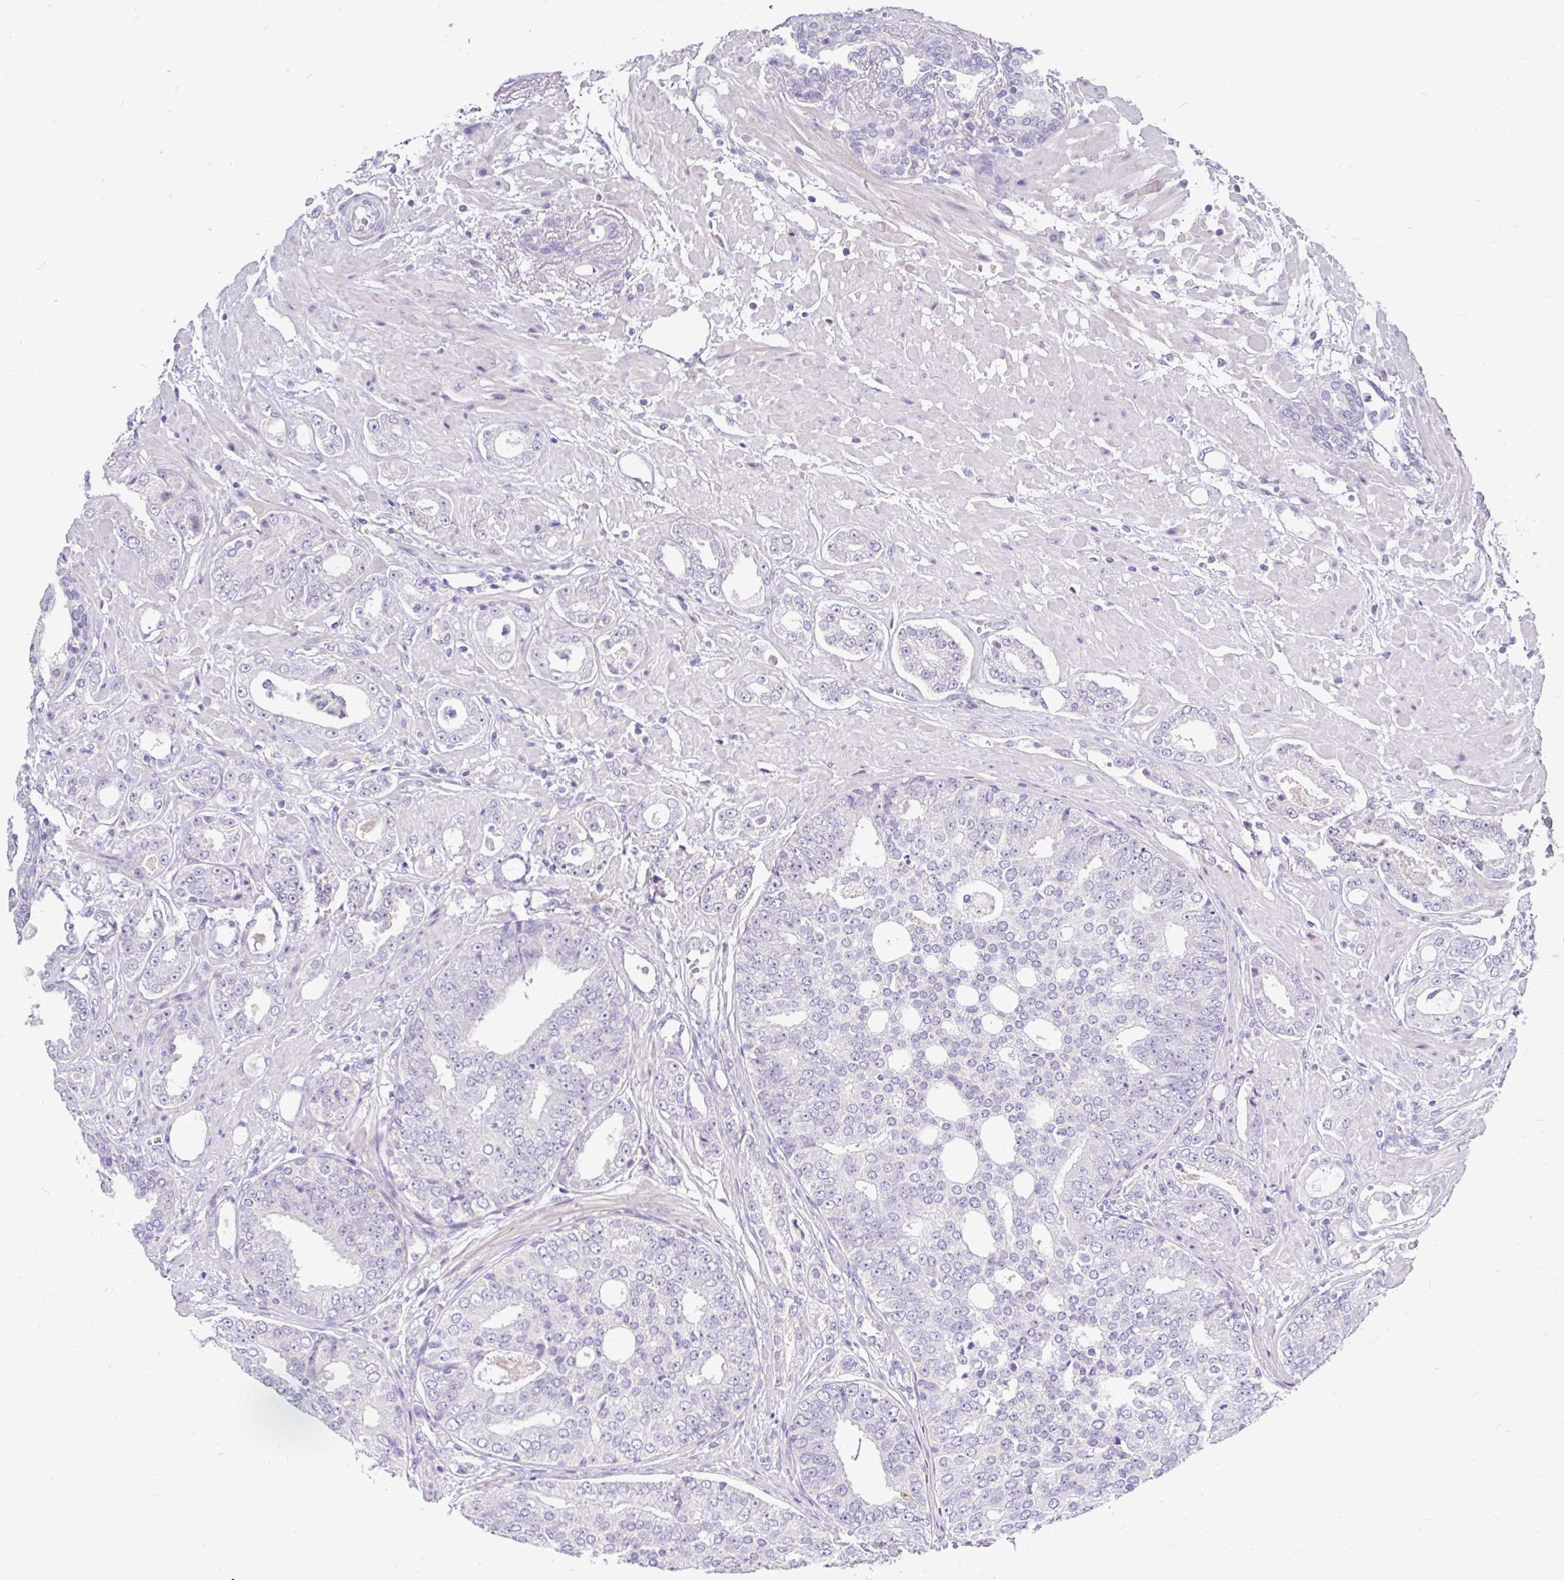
{"staining": {"intensity": "negative", "quantity": "none", "location": "none"}, "tissue": "prostate cancer", "cell_type": "Tumor cells", "image_type": "cancer", "snomed": [{"axis": "morphology", "description": "Adenocarcinoma, High grade"}, {"axis": "topography", "description": "Prostate"}], "caption": "A high-resolution image shows immunohistochemistry staining of prostate cancer, which shows no significant staining in tumor cells. (DAB (3,3'-diaminobenzidine) immunohistochemistry visualized using brightfield microscopy, high magnification).", "gene": "INTS5", "patient": {"sex": "male", "age": 71}}